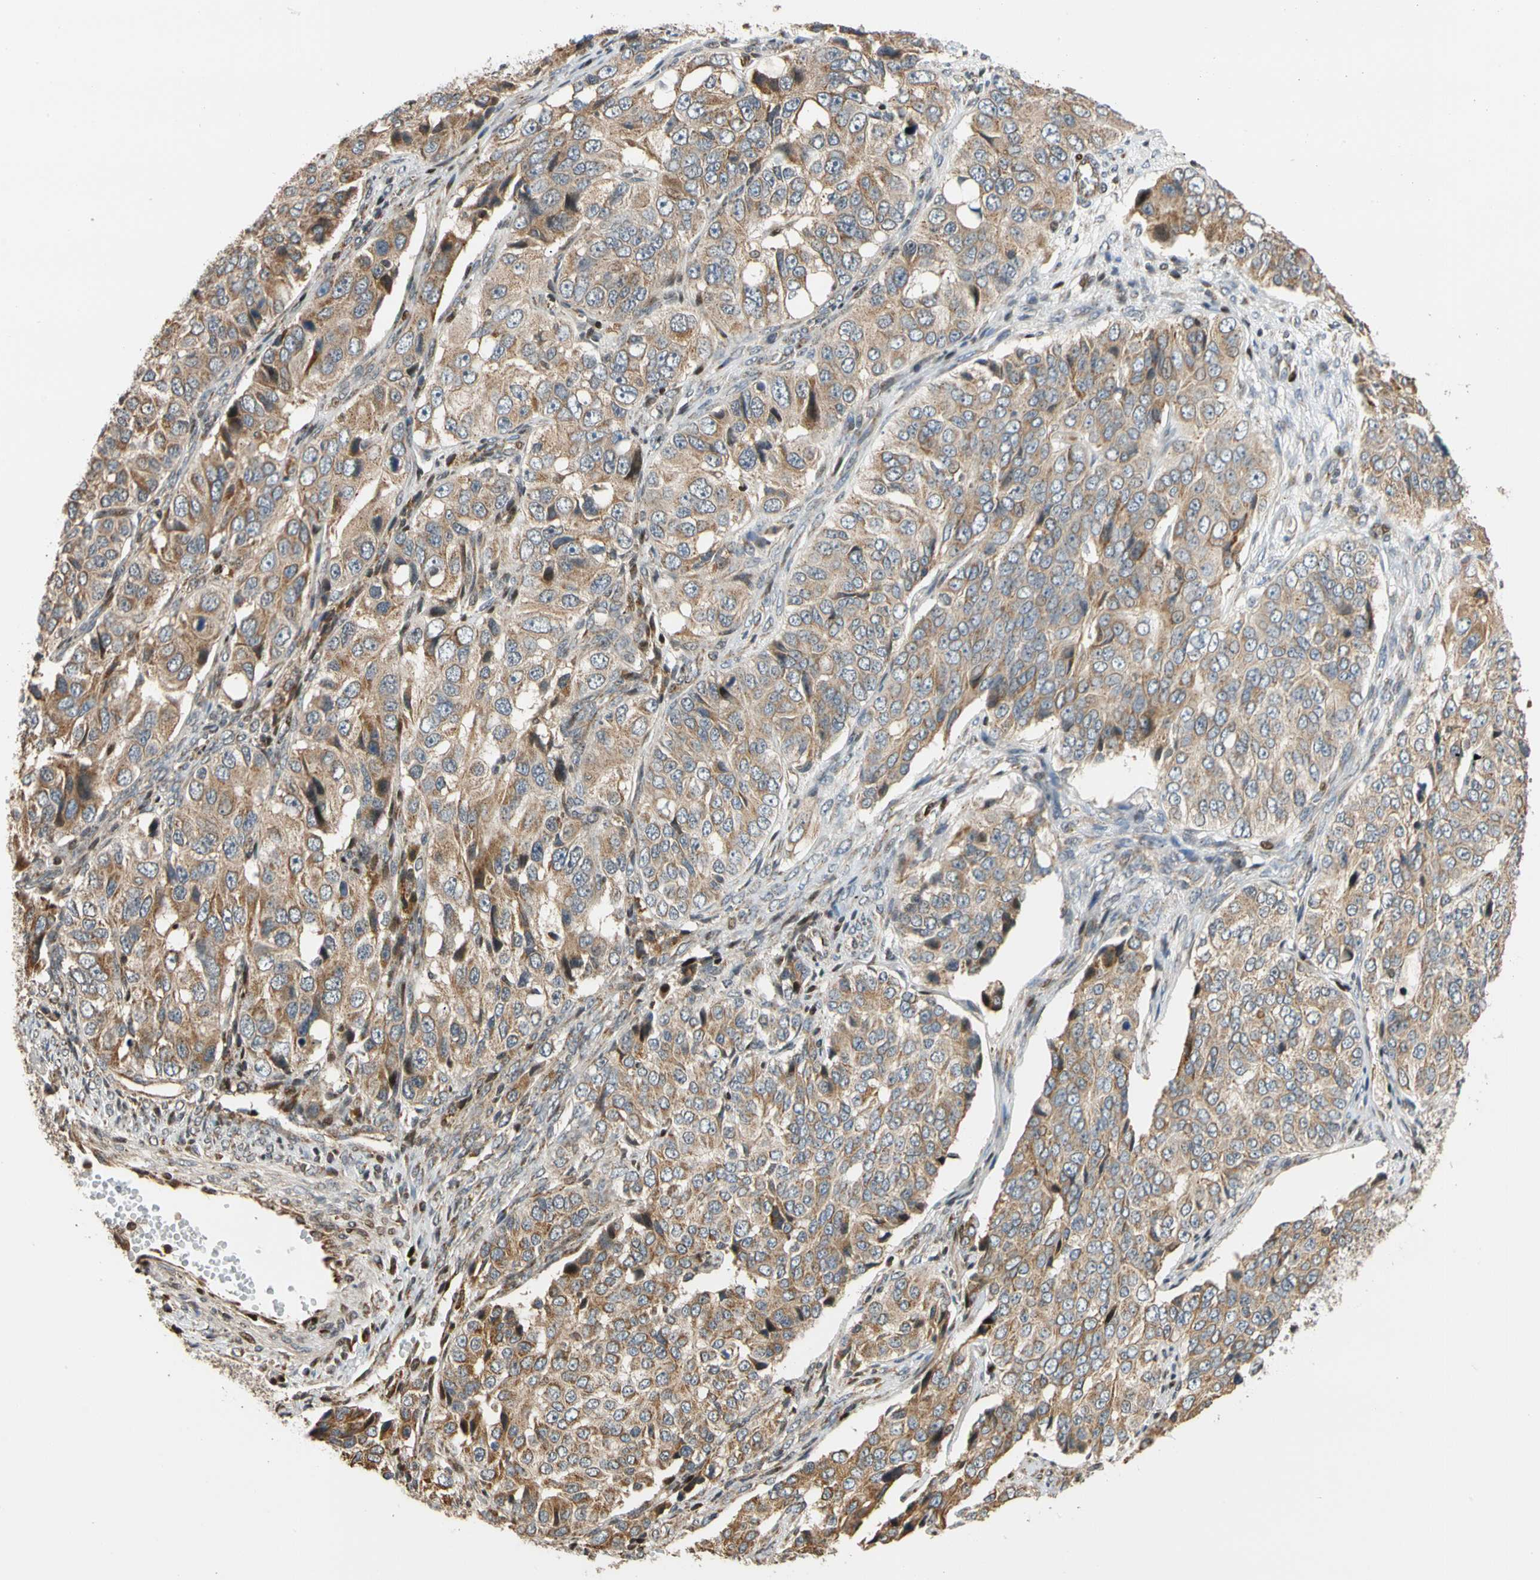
{"staining": {"intensity": "moderate", "quantity": ">75%", "location": "cytoplasmic/membranous"}, "tissue": "ovarian cancer", "cell_type": "Tumor cells", "image_type": "cancer", "snomed": [{"axis": "morphology", "description": "Carcinoma, endometroid"}, {"axis": "topography", "description": "Ovary"}], "caption": "Tumor cells demonstrate moderate cytoplasmic/membranous staining in about >75% of cells in ovarian cancer.", "gene": "IP6K2", "patient": {"sex": "female", "age": 51}}